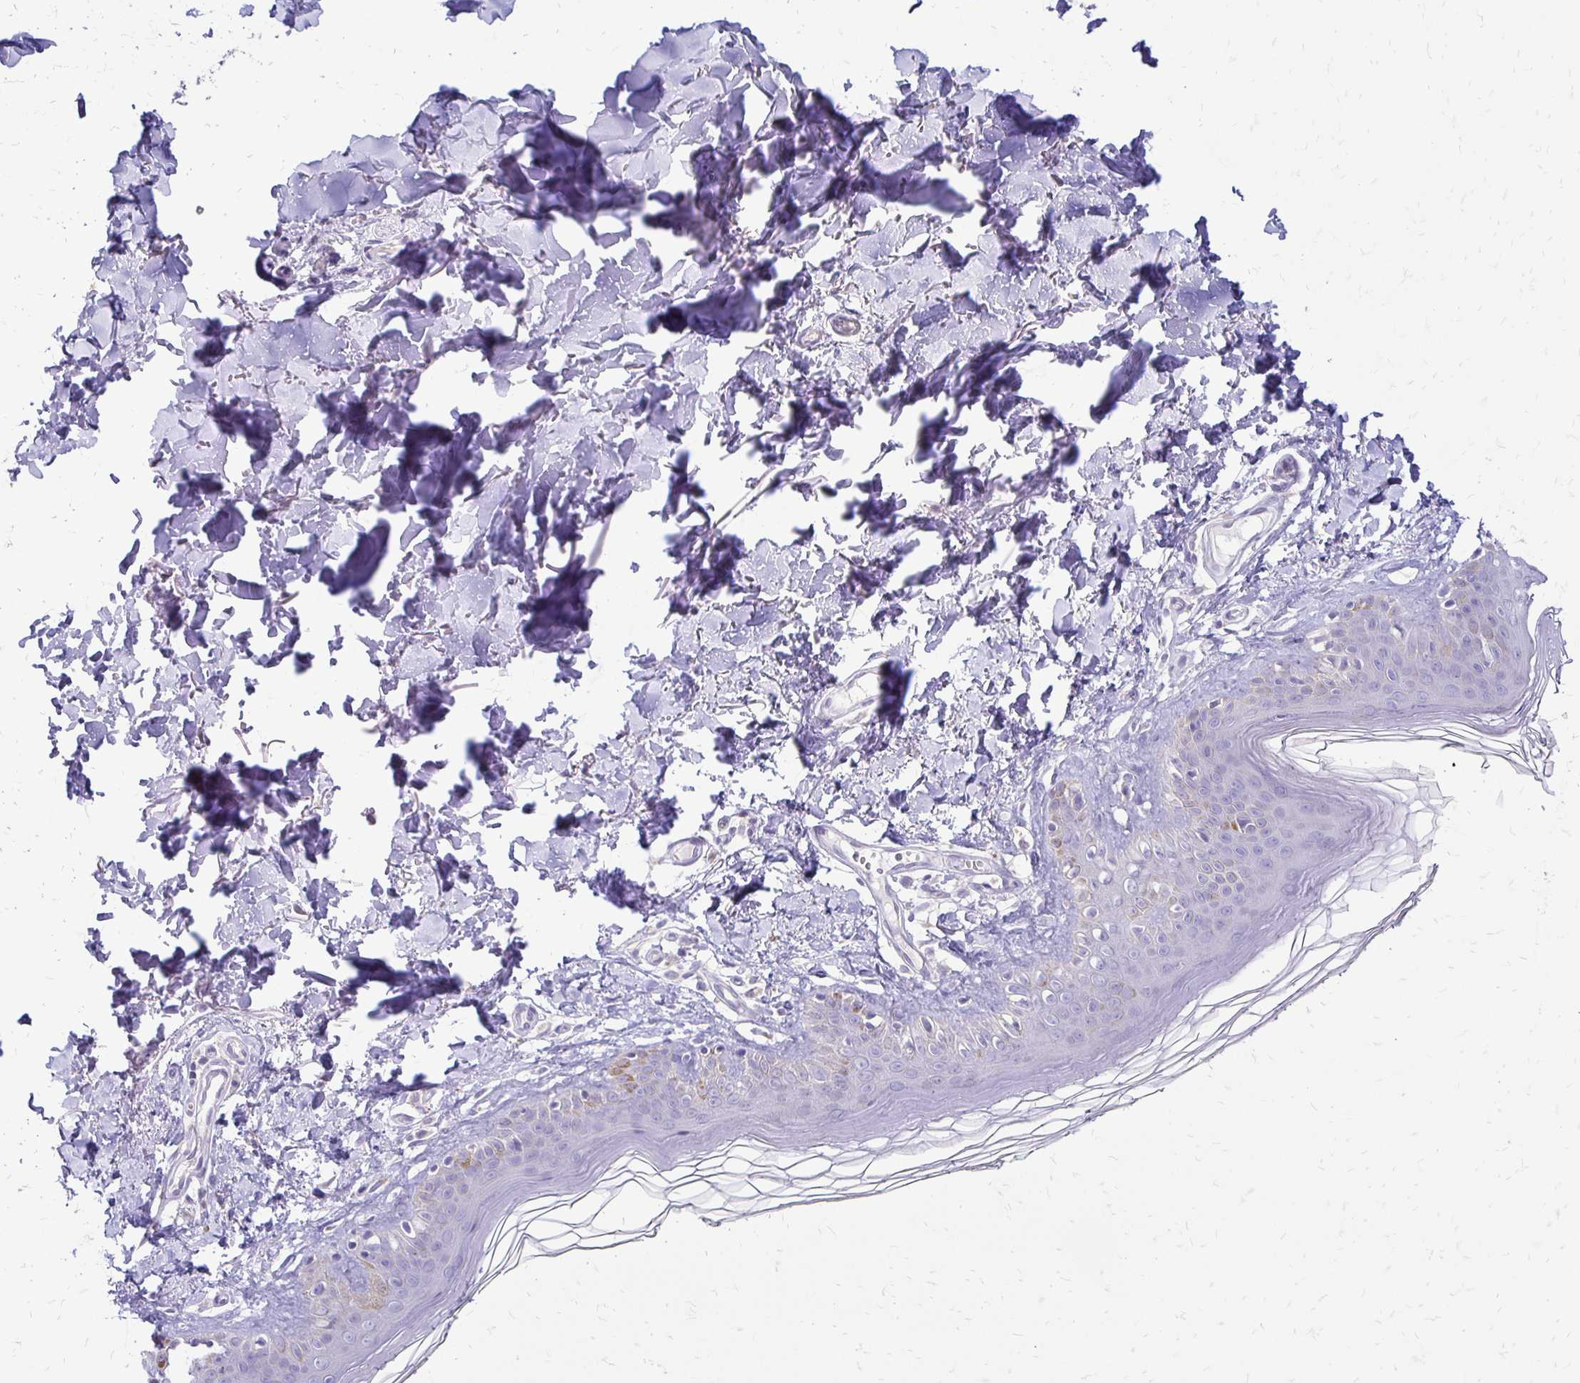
{"staining": {"intensity": "negative", "quantity": "none", "location": "none"}, "tissue": "skin", "cell_type": "Fibroblasts", "image_type": "normal", "snomed": [{"axis": "morphology", "description": "Normal tissue, NOS"}, {"axis": "topography", "description": "Skin"}, {"axis": "topography", "description": "Peripheral nerve tissue"}], "caption": "Protein analysis of unremarkable skin shows no significant expression in fibroblasts.", "gene": "ALPG", "patient": {"sex": "female", "age": 45}}